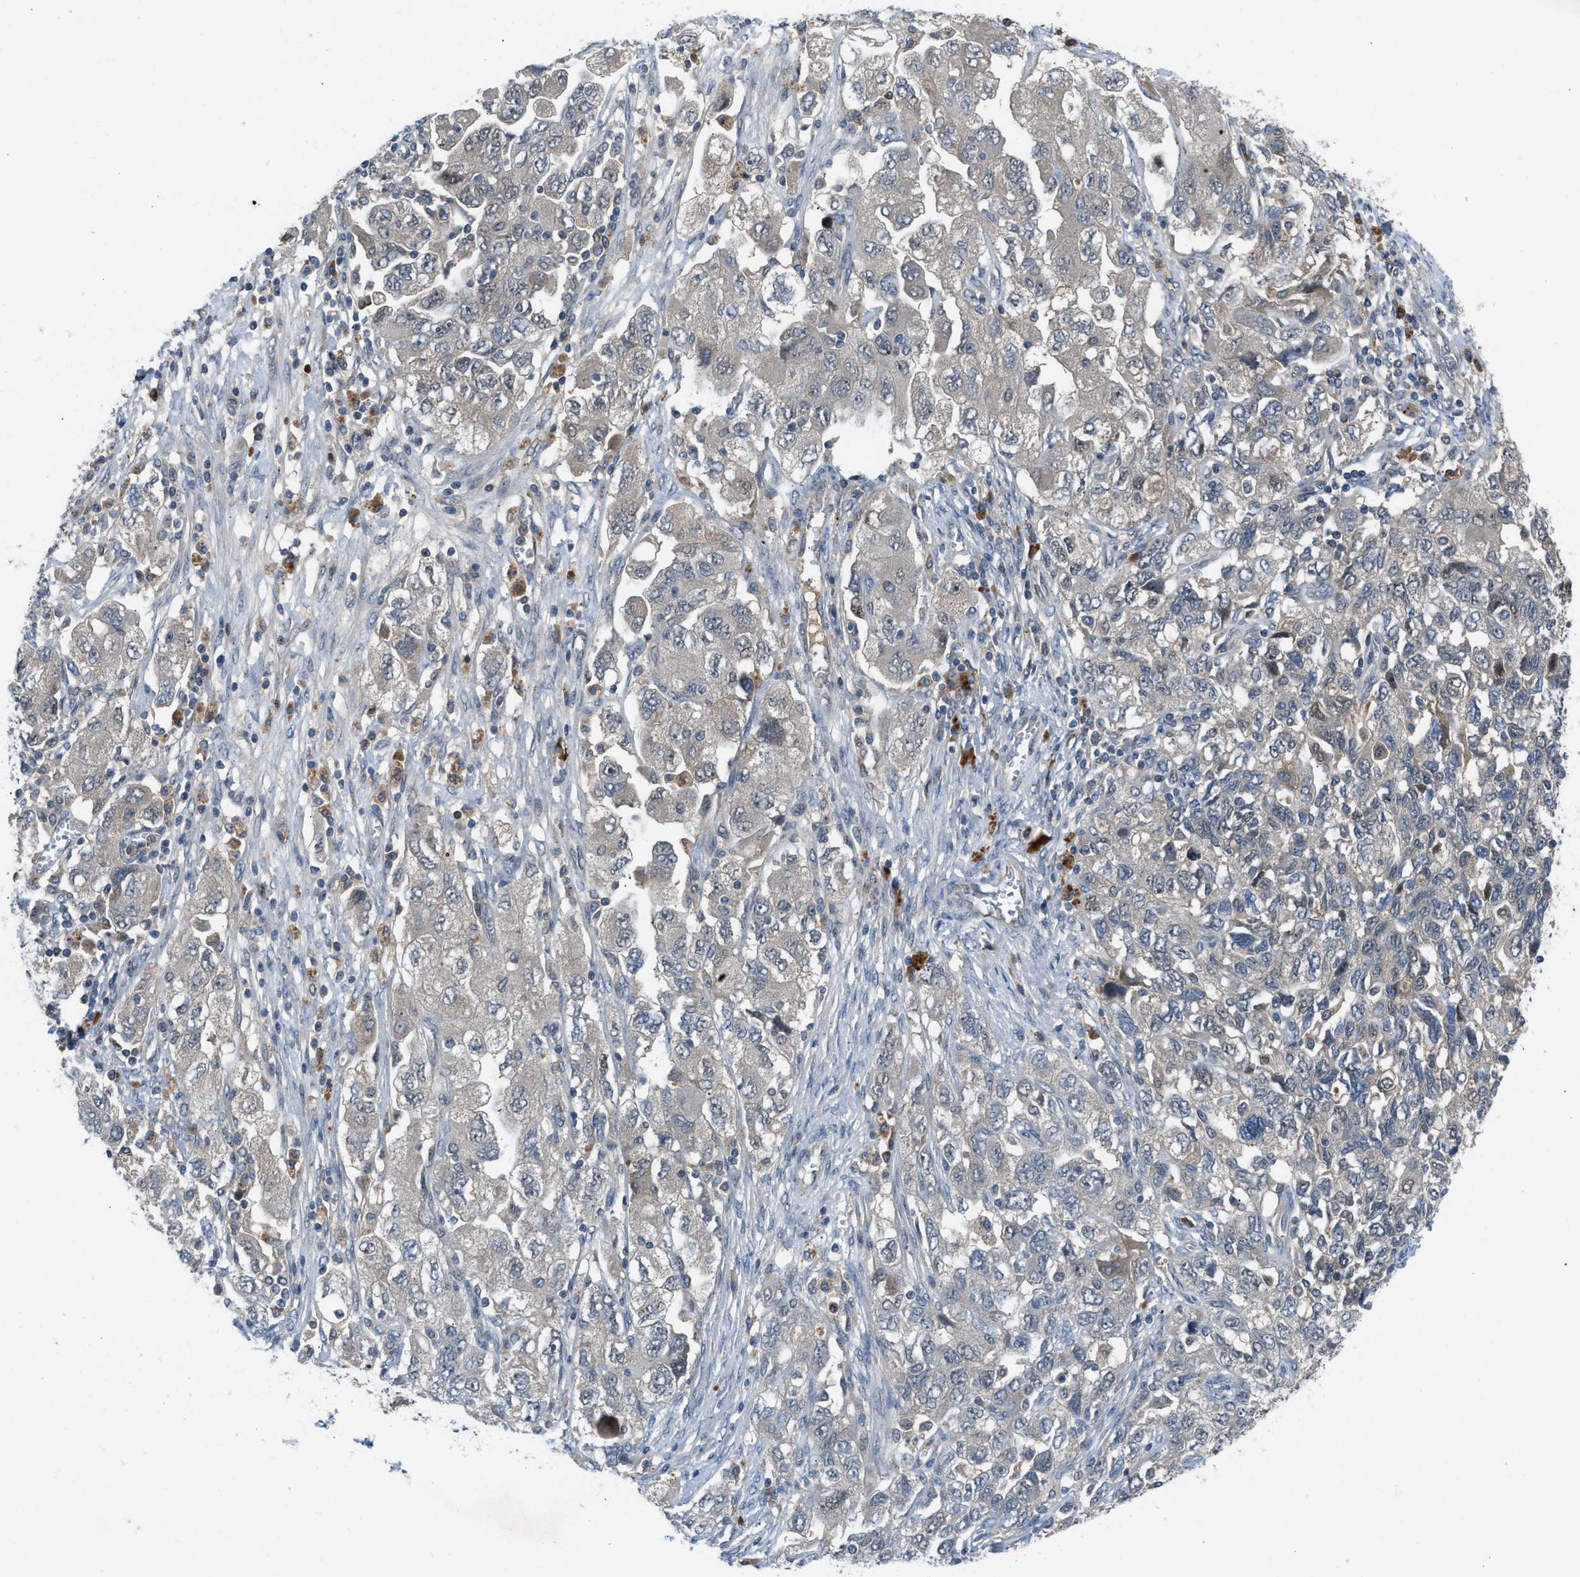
{"staining": {"intensity": "weak", "quantity": "<25%", "location": "nuclear"}, "tissue": "ovarian cancer", "cell_type": "Tumor cells", "image_type": "cancer", "snomed": [{"axis": "morphology", "description": "Carcinoma, NOS"}, {"axis": "morphology", "description": "Cystadenocarcinoma, serous, NOS"}, {"axis": "topography", "description": "Ovary"}], "caption": "The photomicrograph displays no significant staining in tumor cells of ovarian carcinoma.", "gene": "ZNF251", "patient": {"sex": "female", "age": 69}}